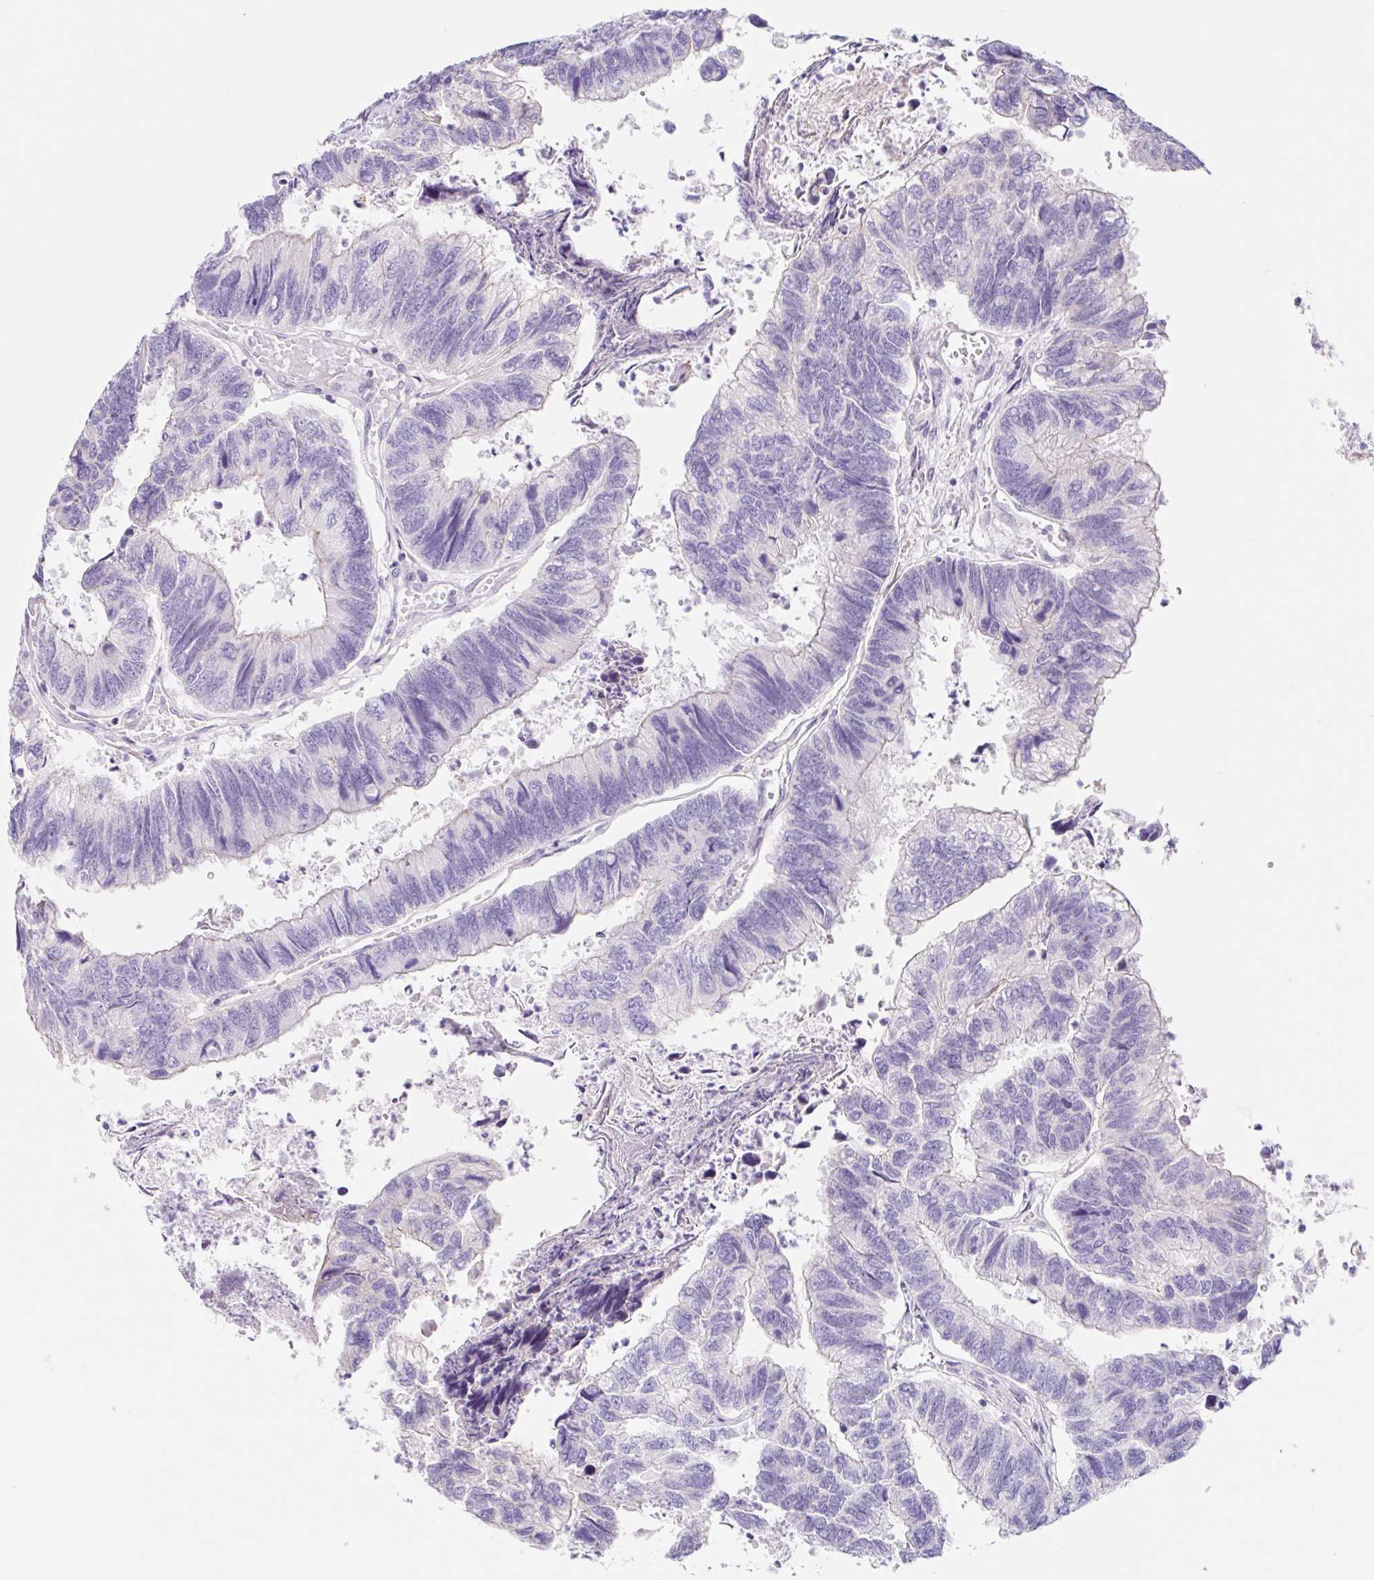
{"staining": {"intensity": "weak", "quantity": "<25%", "location": "cytoplasmic/membranous"}, "tissue": "colorectal cancer", "cell_type": "Tumor cells", "image_type": "cancer", "snomed": [{"axis": "morphology", "description": "Adenocarcinoma, NOS"}, {"axis": "topography", "description": "Colon"}], "caption": "Colorectal adenocarcinoma was stained to show a protein in brown. There is no significant positivity in tumor cells. (Stains: DAB (3,3'-diaminobenzidine) IHC with hematoxylin counter stain, Microscopy: brightfield microscopy at high magnification).", "gene": "DCAF17", "patient": {"sex": "female", "age": 67}}